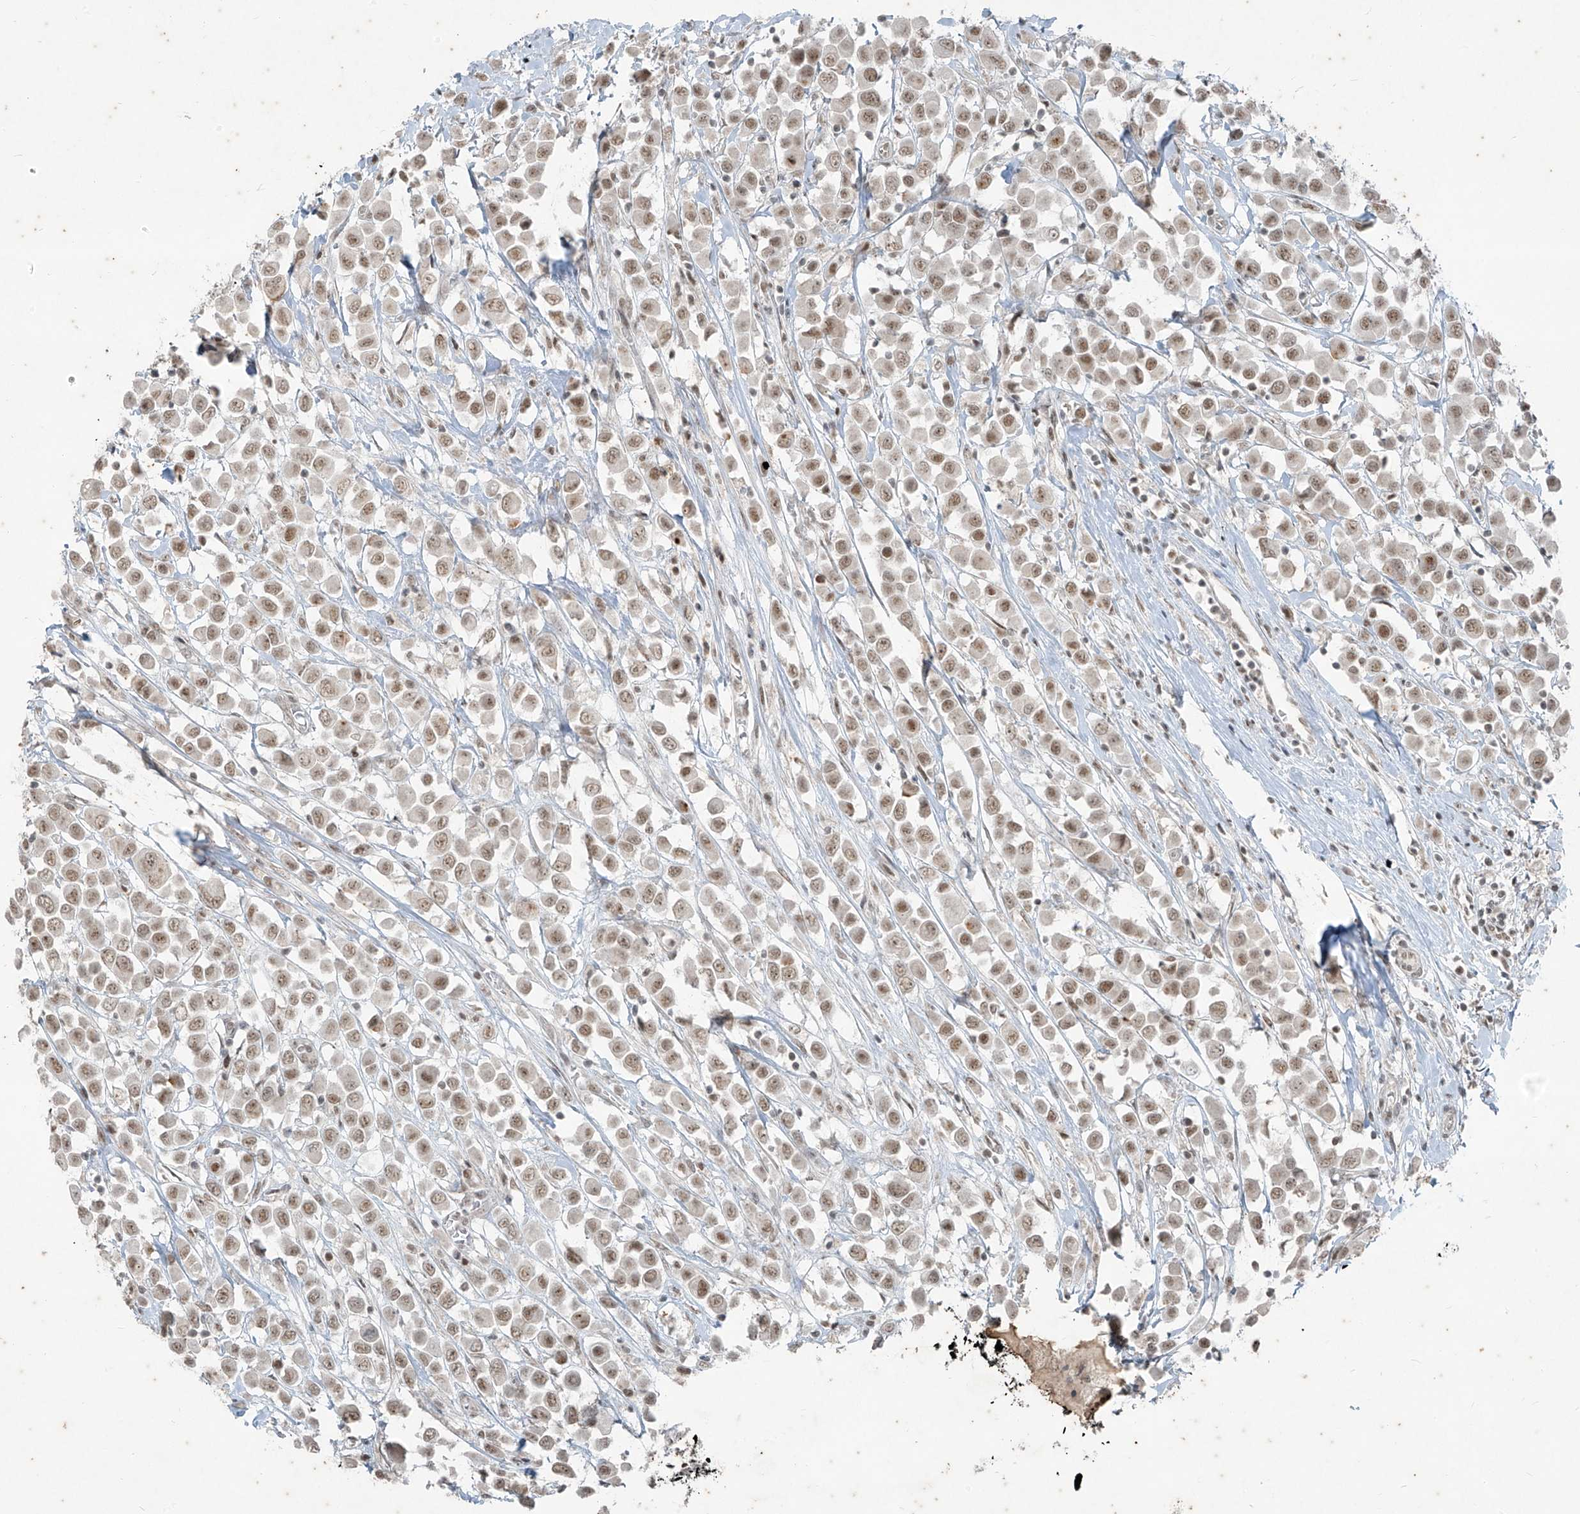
{"staining": {"intensity": "moderate", "quantity": ">75%", "location": "nuclear"}, "tissue": "breast cancer", "cell_type": "Tumor cells", "image_type": "cancer", "snomed": [{"axis": "morphology", "description": "Duct carcinoma"}, {"axis": "topography", "description": "Breast"}], "caption": "Tumor cells exhibit medium levels of moderate nuclear staining in approximately >75% of cells in human infiltrating ductal carcinoma (breast). The staining was performed using DAB (3,3'-diaminobenzidine) to visualize the protein expression in brown, while the nuclei were stained in blue with hematoxylin (Magnification: 20x).", "gene": "ZNF354B", "patient": {"sex": "female", "age": 61}}